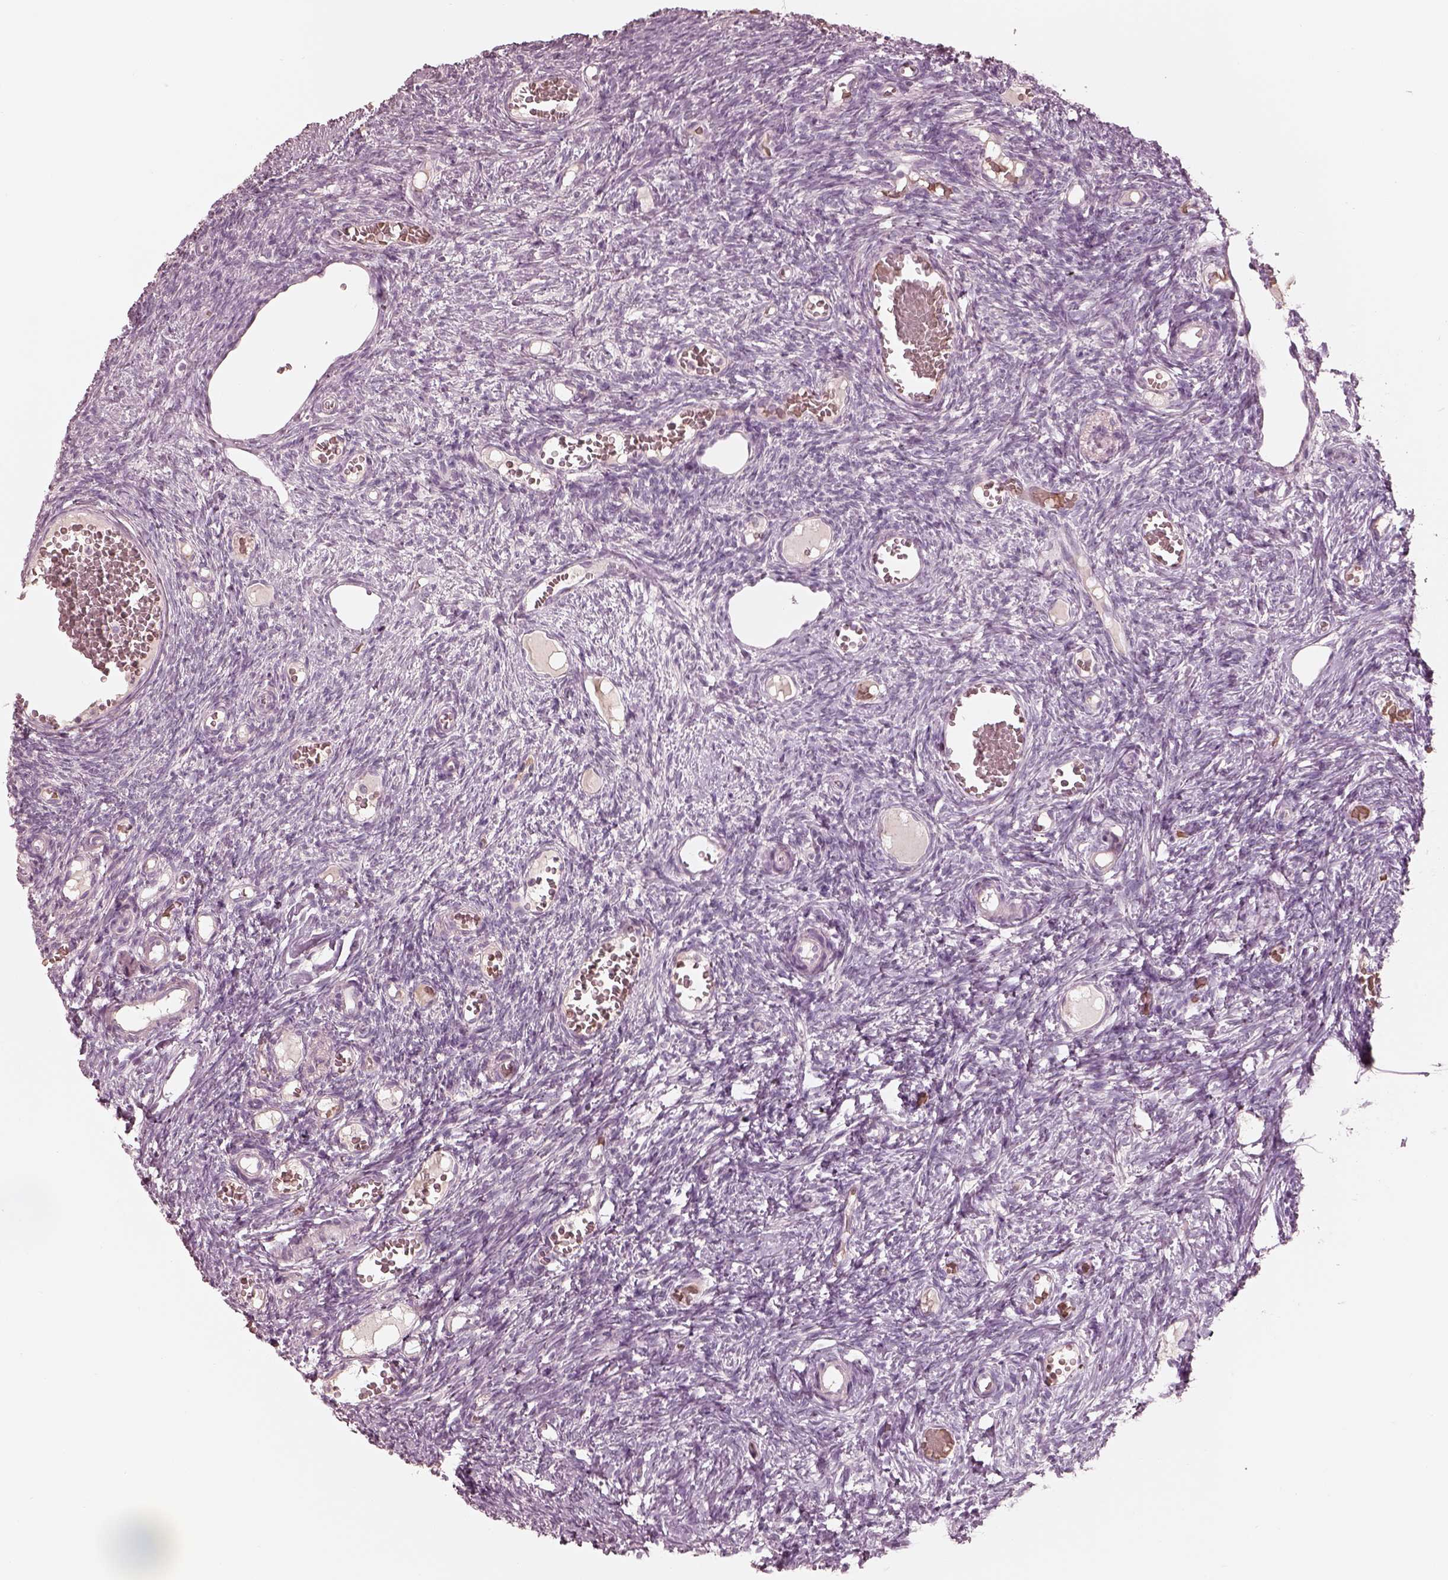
{"staining": {"intensity": "negative", "quantity": "none", "location": "none"}, "tissue": "ovary", "cell_type": "Ovarian stroma cells", "image_type": "normal", "snomed": [{"axis": "morphology", "description": "Normal tissue, NOS"}, {"axis": "topography", "description": "Ovary"}], "caption": "Image shows no protein staining in ovarian stroma cells of benign ovary. (Brightfield microscopy of DAB immunohistochemistry (IHC) at high magnification).", "gene": "ANKLE1", "patient": {"sex": "female", "age": 39}}